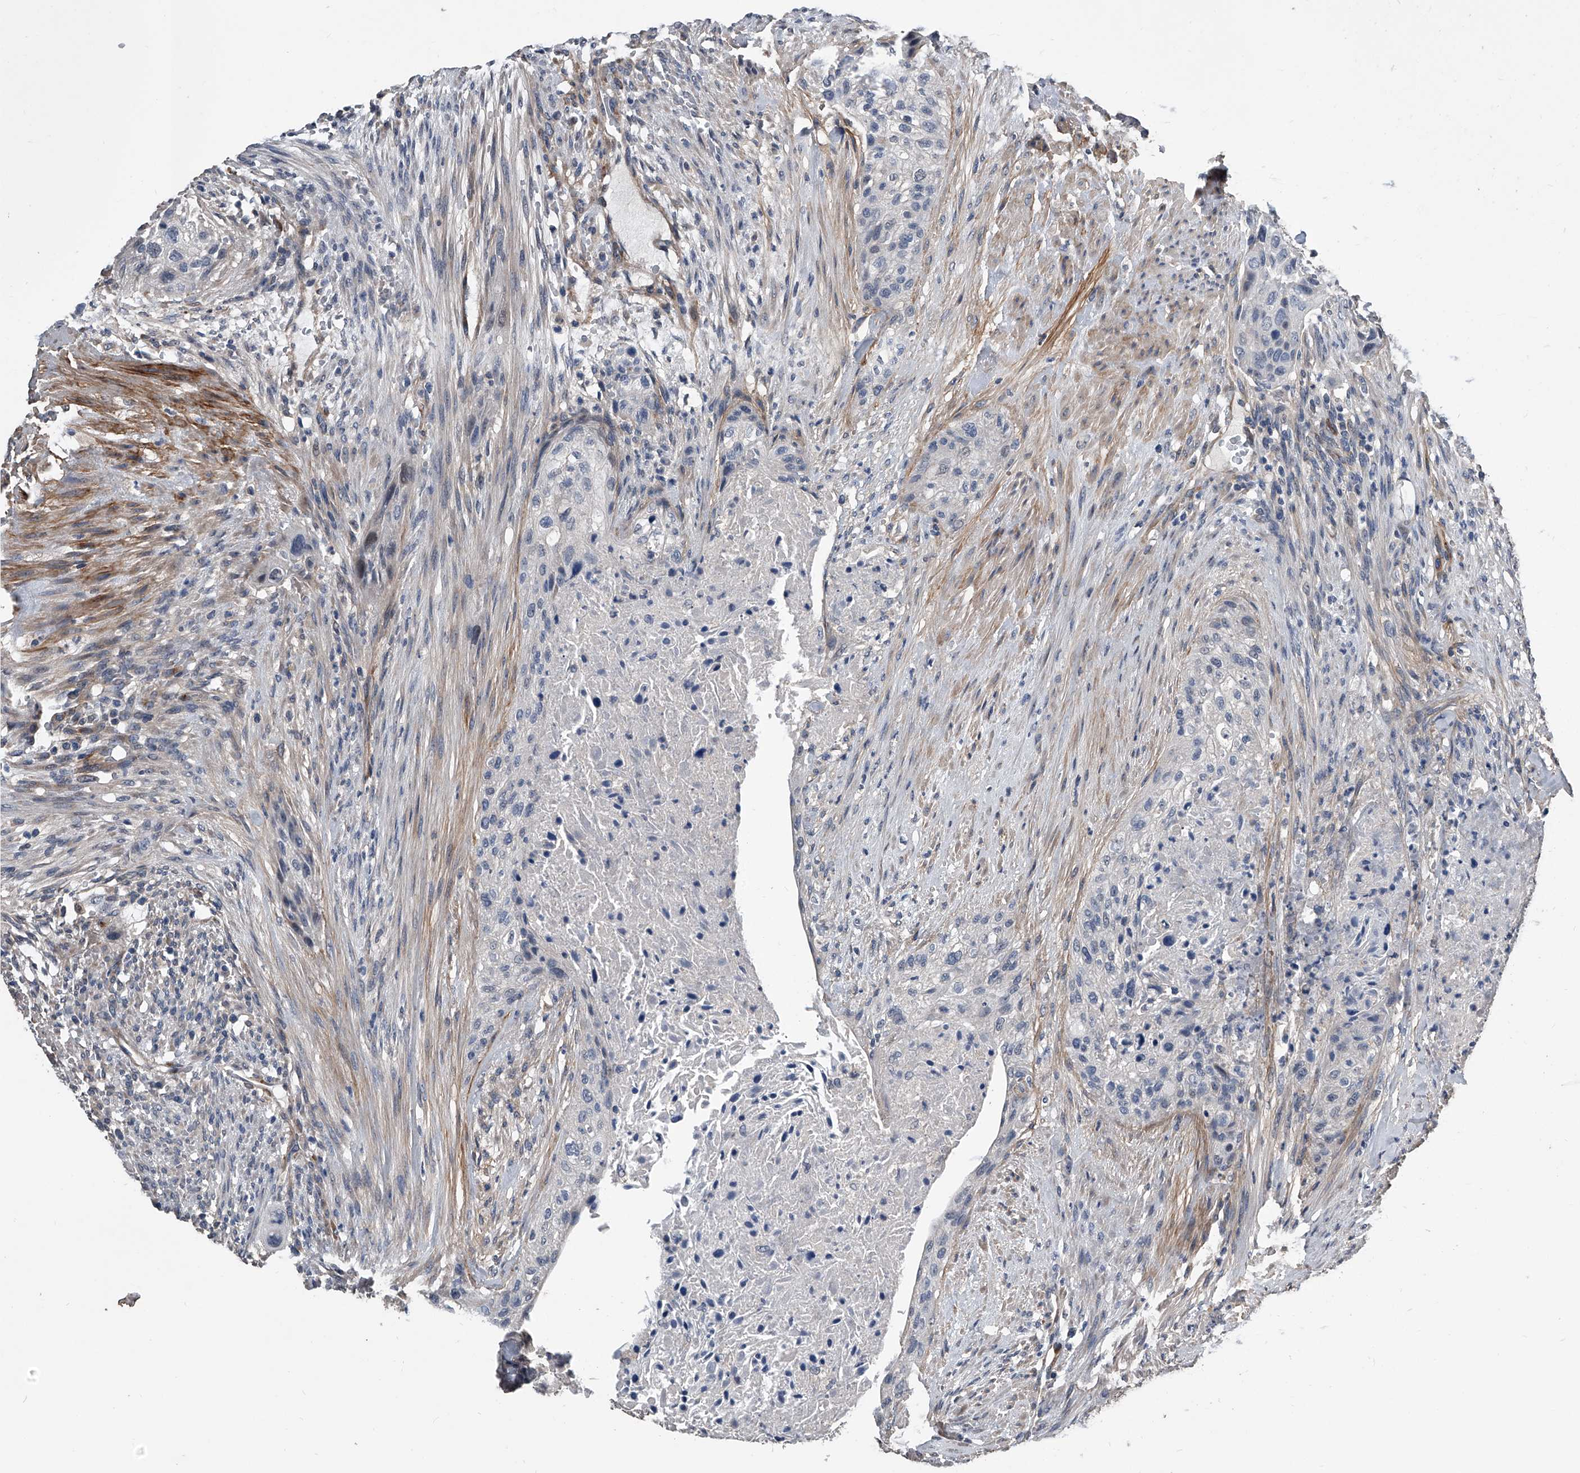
{"staining": {"intensity": "negative", "quantity": "none", "location": "none"}, "tissue": "urothelial cancer", "cell_type": "Tumor cells", "image_type": "cancer", "snomed": [{"axis": "morphology", "description": "Urothelial carcinoma, High grade"}, {"axis": "topography", "description": "Urinary bladder"}], "caption": "Immunohistochemistry photomicrograph of neoplastic tissue: human urothelial cancer stained with DAB demonstrates no significant protein positivity in tumor cells.", "gene": "PHACTR1", "patient": {"sex": "male", "age": 35}}